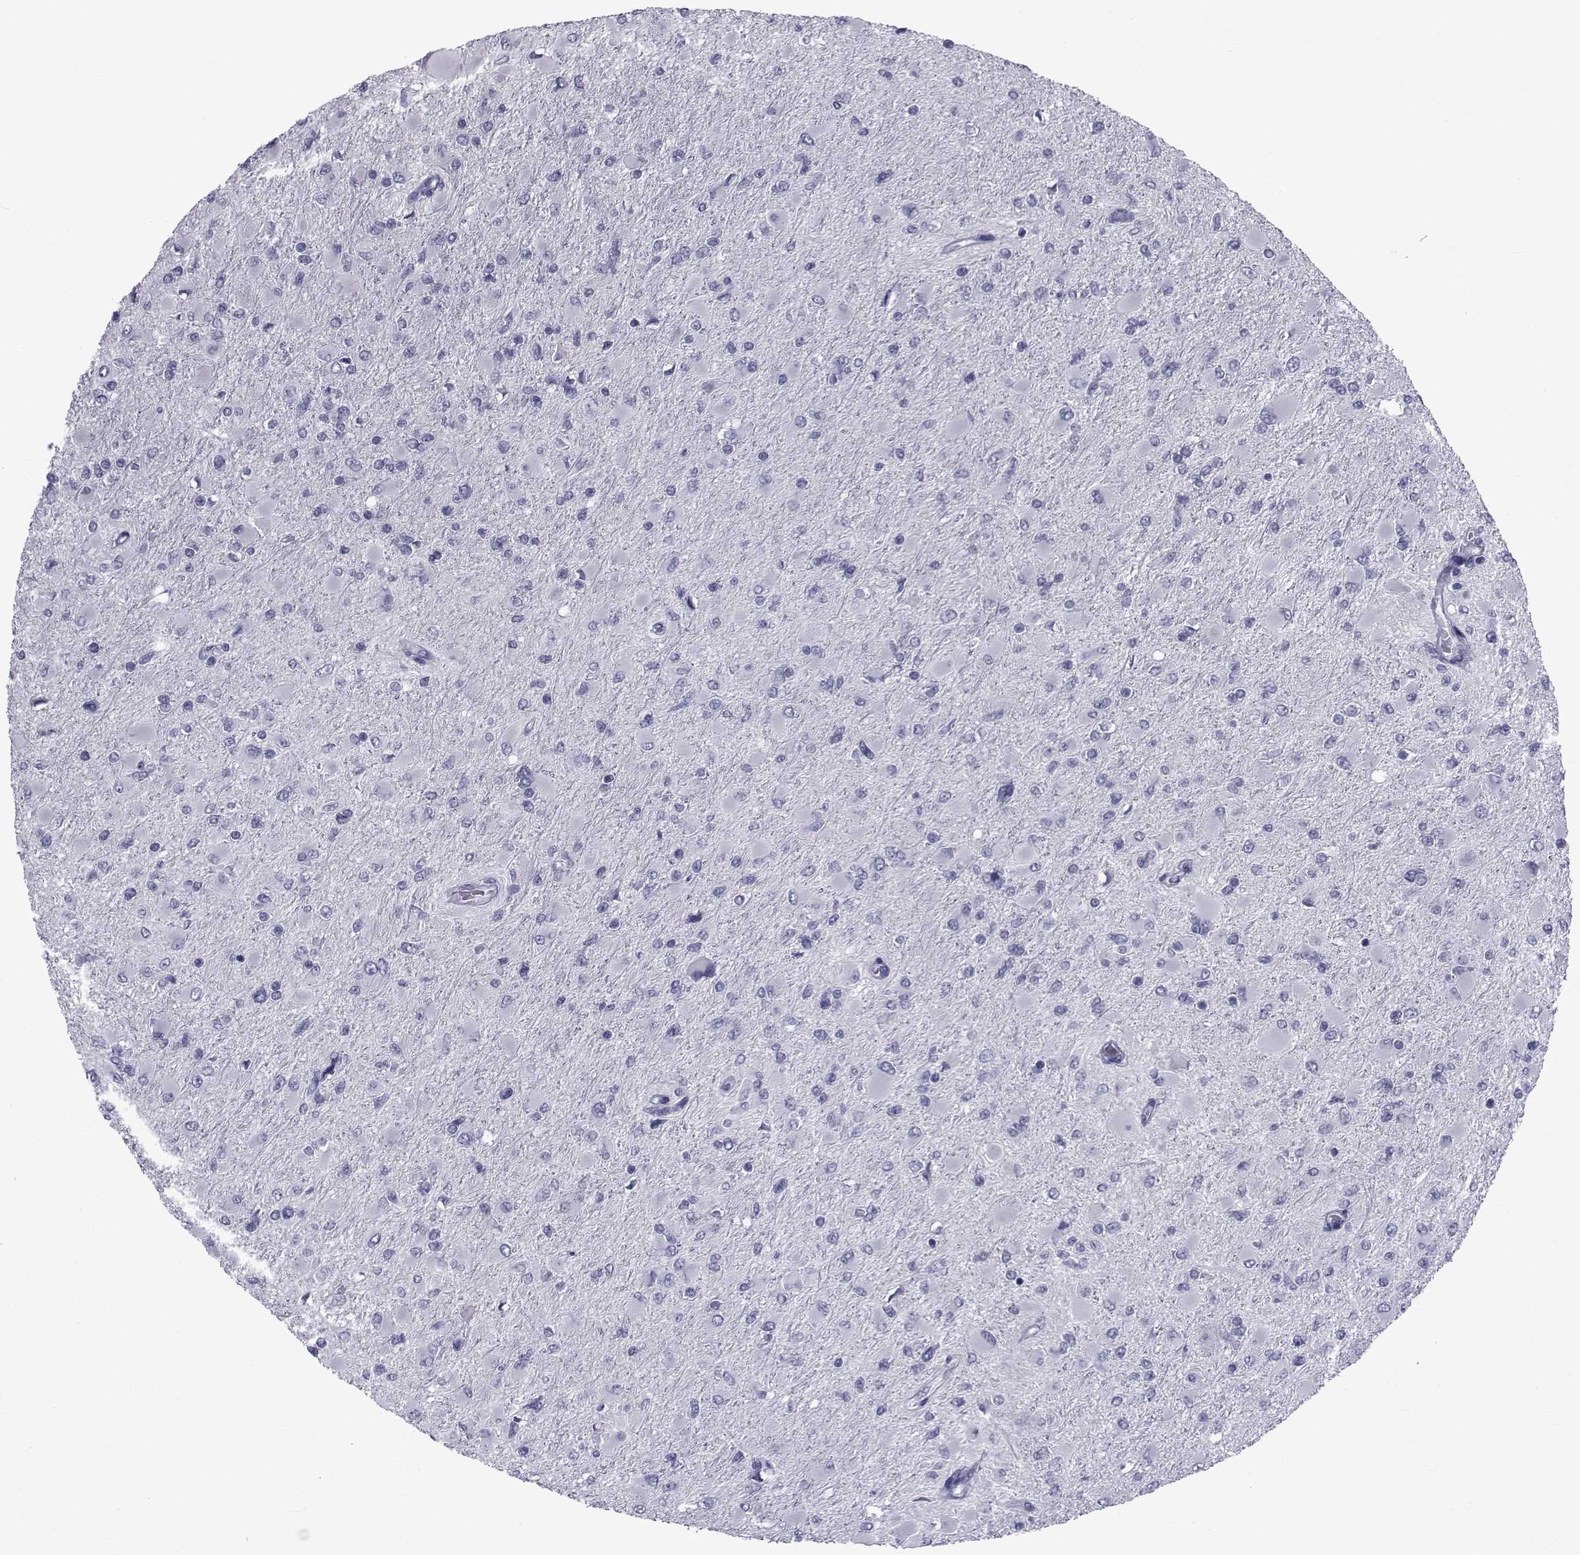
{"staining": {"intensity": "negative", "quantity": "none", "location": "none"}, "tissue": "glioma", "cell_type": "Tumor cells", "image_type": "cancer", "snomed": [{"axis": "morphology", "description": "Glioma, malignant, High grade"}, {"axis": "topography", "description": "Cerebral cortex"}], "caption": "Malignant high-grade glioma was stained to show a protein in brown. There is no significant expression in tumor cells. Nuclei are stained in blue.", "gene": "PDE6H", "patient": {"sex": "female", "age": 36}}